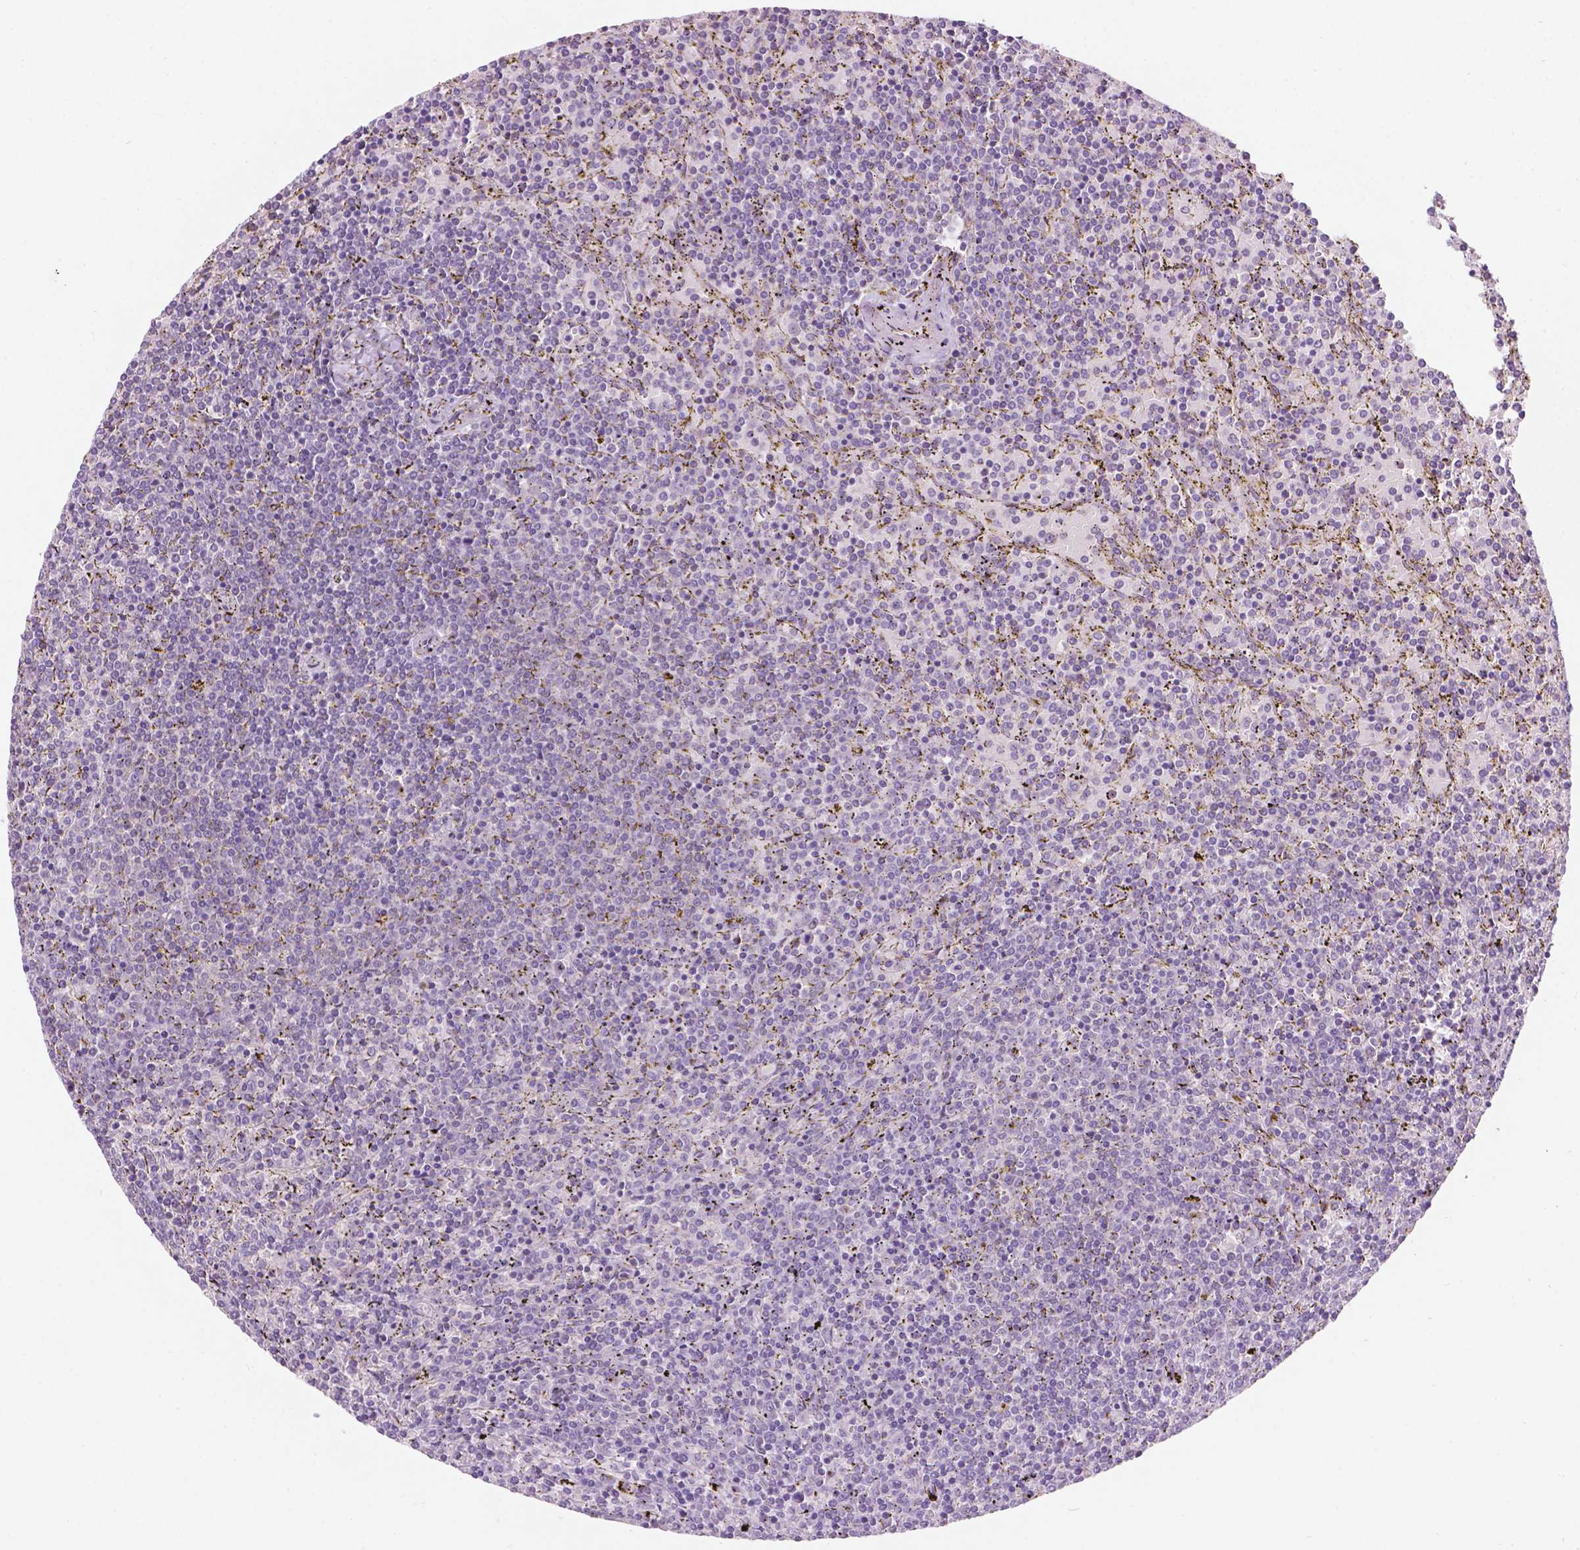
{"staining": {"intensity": "negative", "quantity": "none", "location": "none"}, "tissue": "lymphoma", "cell_type": "Tumor cells", "image_type": "cancer", "snomed": [{"axis": "morphology", "description": "Malignant lymphoma, non-Hodgkin's type, Low grade"}, {"axis": "topography", "description": "Spleen"}], "caption": "Immunohistochemical staining of human malignant lymphoma, non-Hodgkin's type (low-grade) reveals no significant staining in tumor cells. (DAB (3,3'-diaminobenzidine) immunohistochemistry (IHC) with hematoxylin counter stain).", "gene": "TM6SF2", "patient": {"sex": "female", "age": 77}}